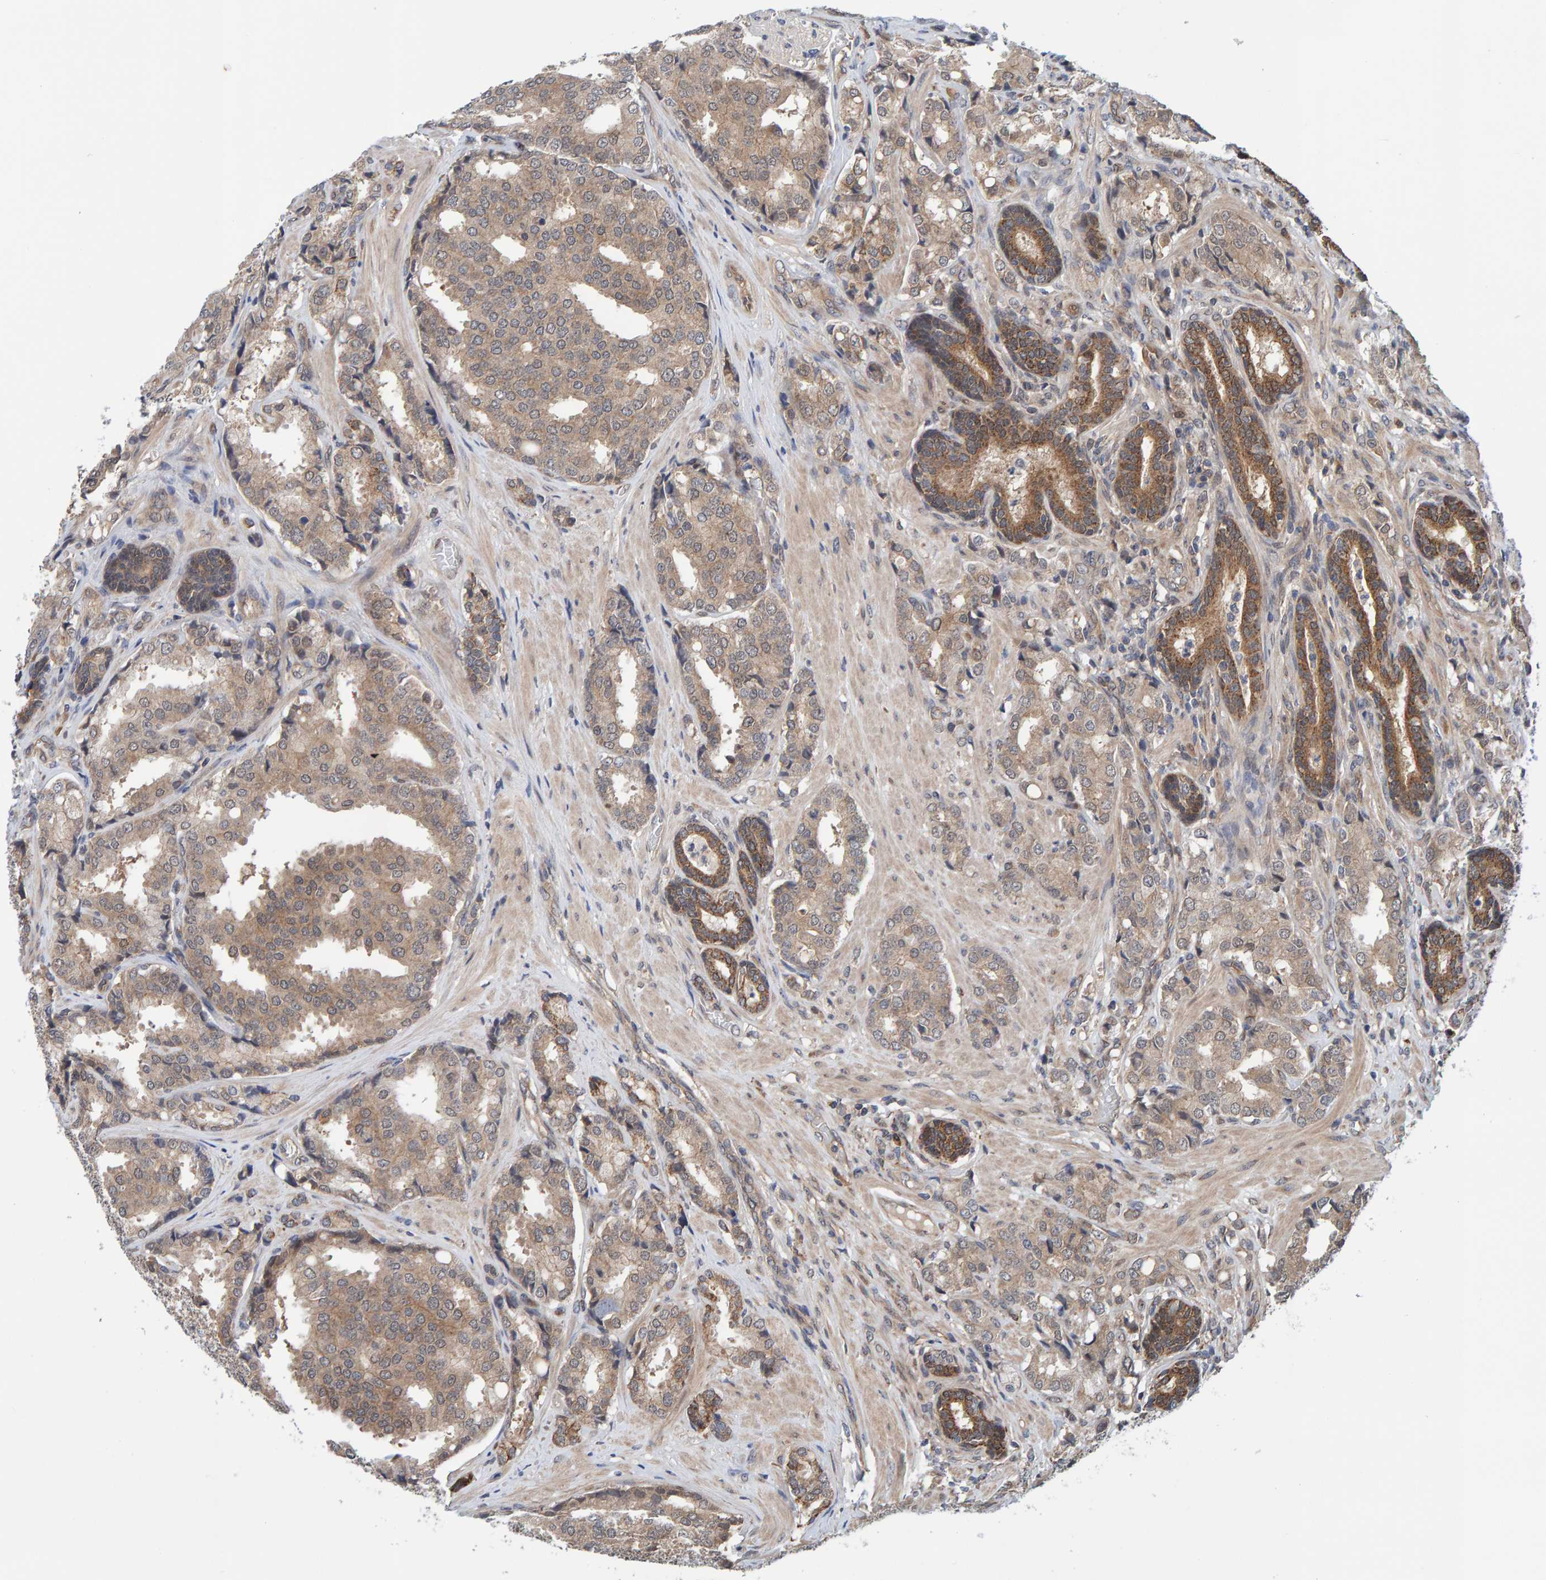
{"staining": {"intensity": "weak", "quantity": "25%-75%", "location": "cytoplasmic/membranous"}, "tissue": "prostate cancer", "cell_type": "Tumor cells", "image_type": "cancer", "snomed": [{"axis": "morphology", "description": "Adenocarcinoma, High grade"}, {"axis": "topography", "description": "Prostate"}], "caption": "A low amount of weak cytoplasmic/membranous staining is identified in approximately 25%-75% of tumor cells in high-grade adenocarcinoma (prostate) tissue. (Brightfield microscopy of DAB IHC at high magnification).", "gene": "SCRN2", "patient": {"sex": "male", "age": 50}}